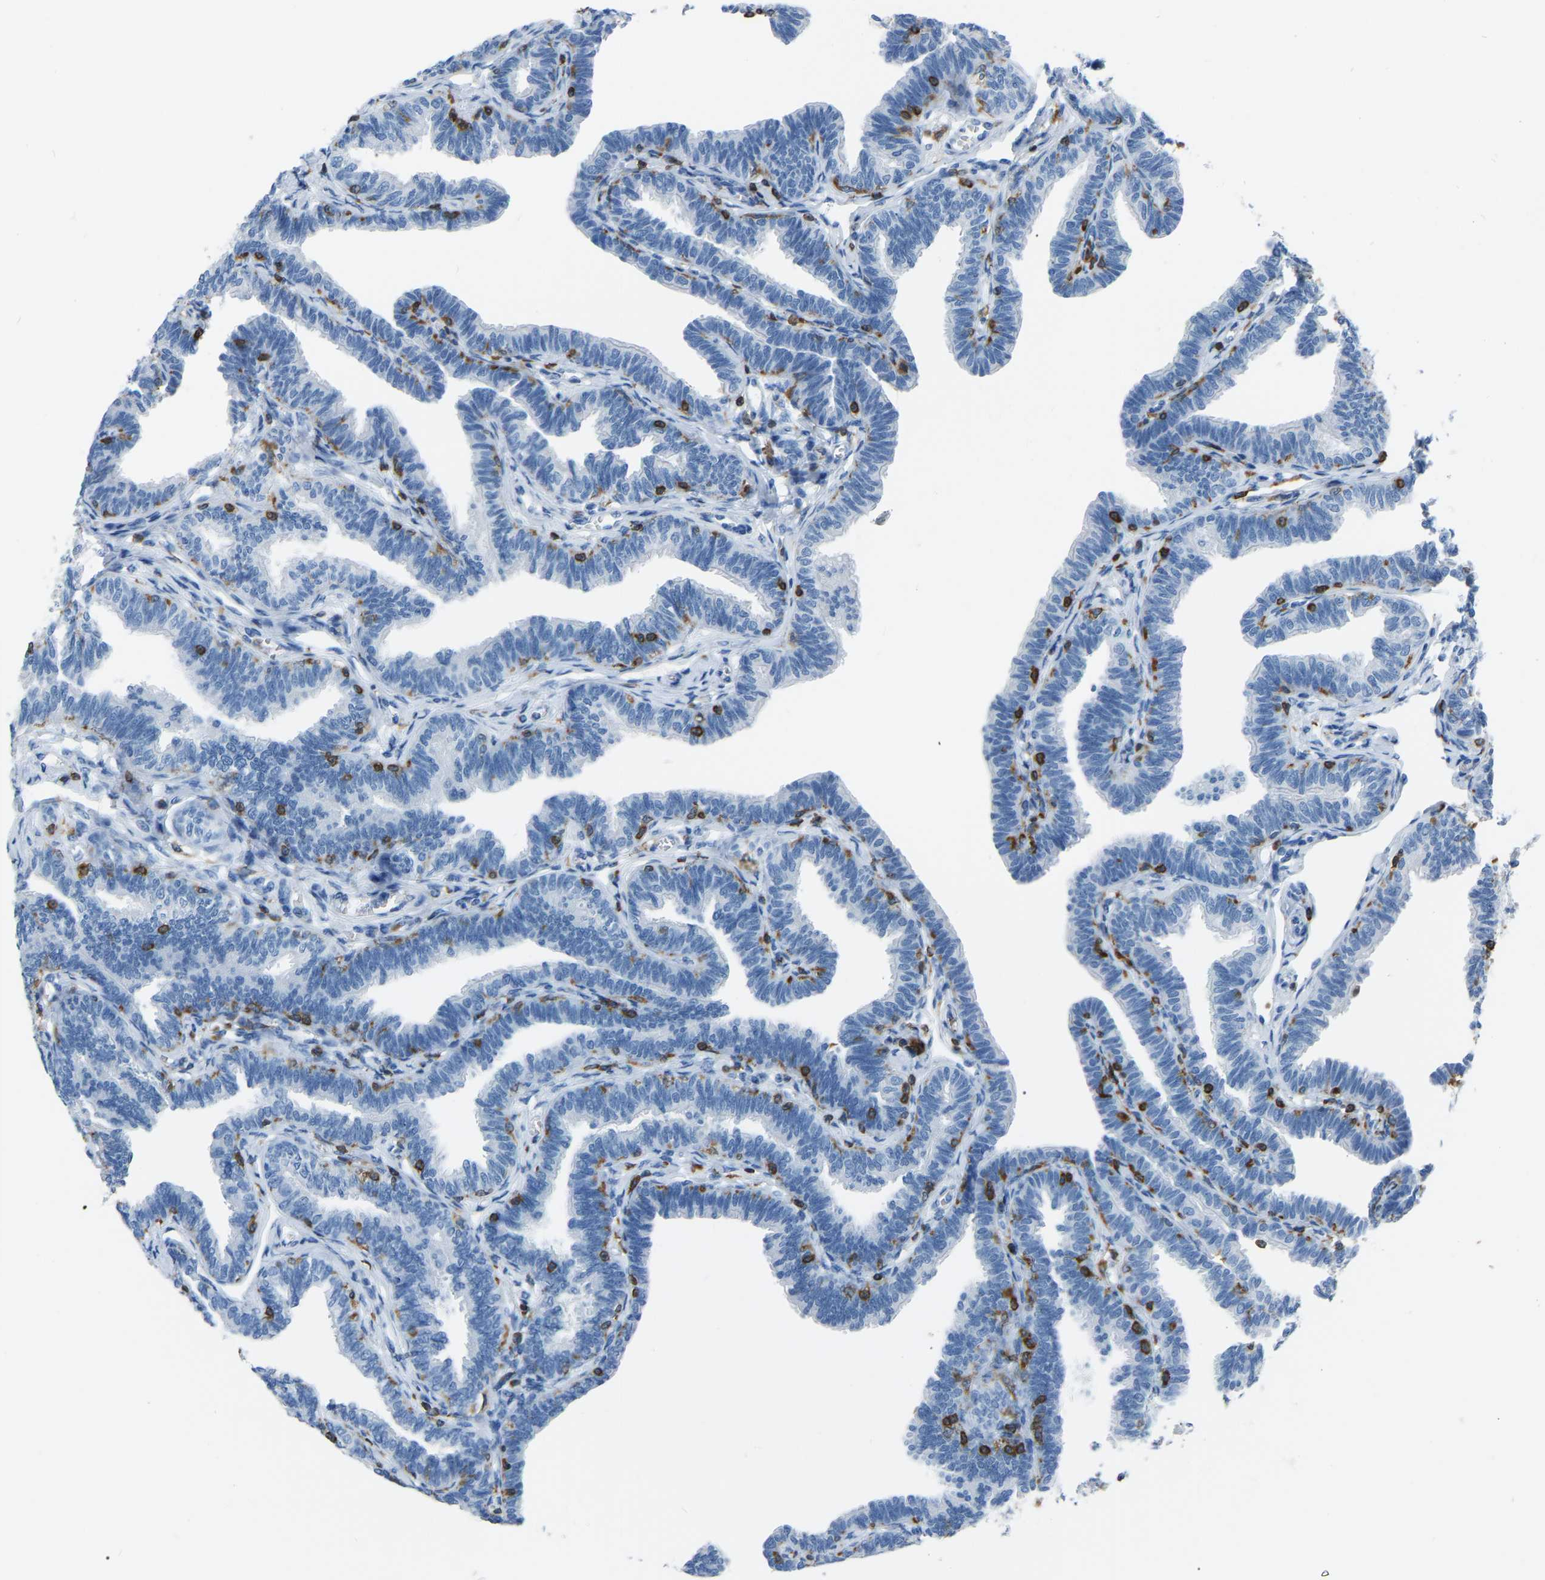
{"staining": {"intensity": "negative", "quantity": "none", "location": "none"}, "tissue": "fallopian tube", "cell_type": "Glandular cells", "image_type": "normal", "snomed": [{"axis": "morphology", "description": "Normal tissue, NOS"}, {"axis": "topography", "description": "Fallopian tube"}, {"axis": "topography", "description": "Ovary"}], "caption": "The micrograph shows no staining of glandular cells in normal fallopian tube.", "gene": "ARHGAP45", "patient": {"sex": "female", "age": 23}}